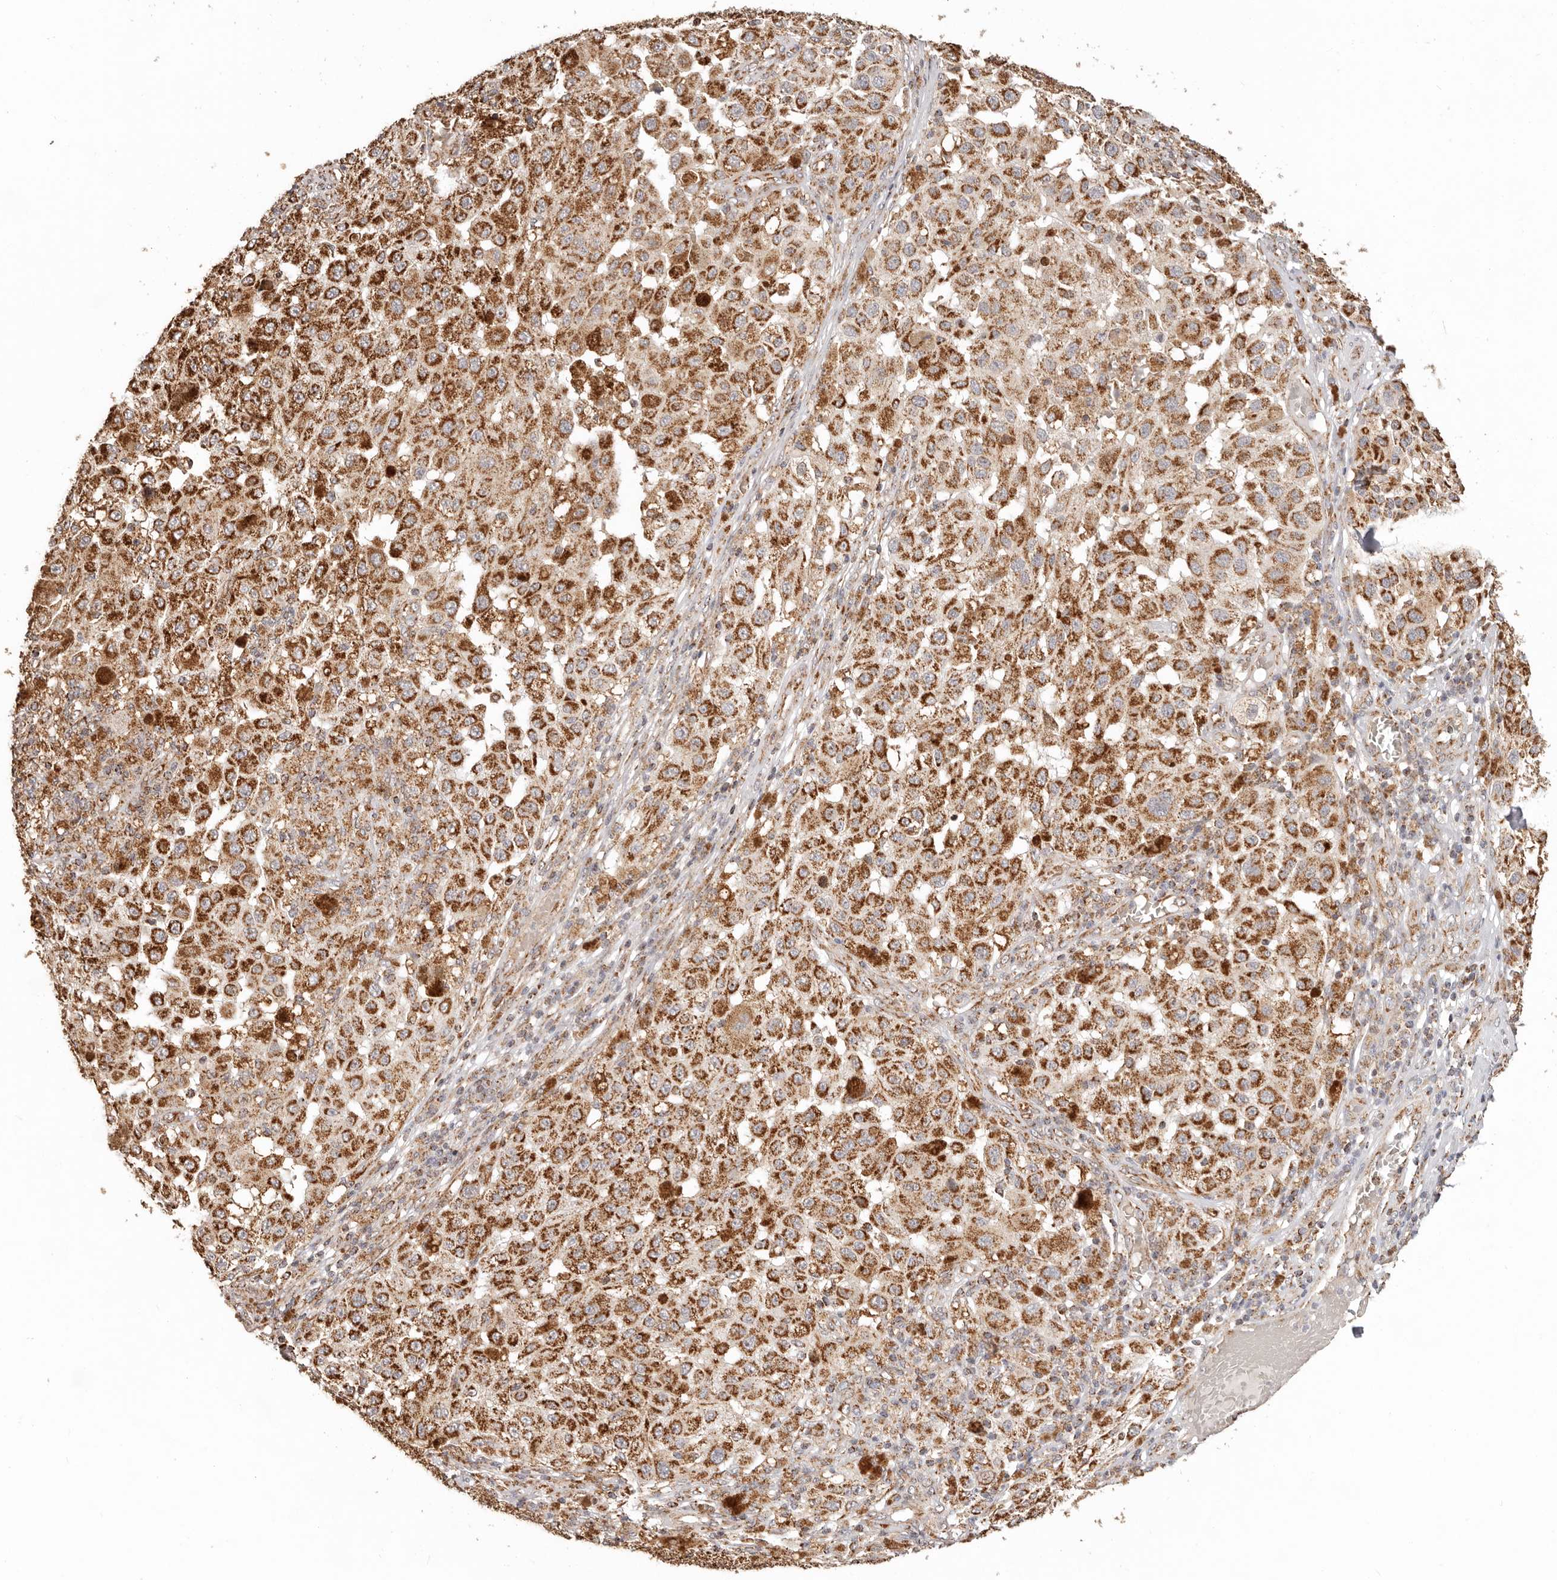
{"staining": {"intensity": "strong", "quantity": ">75%", "location": "cytoplasmic/membranous"}, "tissue": "melanoma", "cell_type": "Tumor cells", "image_type": "cancer", "snomed": [{"axis": "morphology", "description": "Malignant melanoma, NOS"}, {"axis": "topography", "description": "Skin"}], "caption": "Human malignant melanoma stained with a protein marker shows strong staining in tumor cells.", "gene": "NDUFB11", "patient": {"sex": "female", "age": 64}}